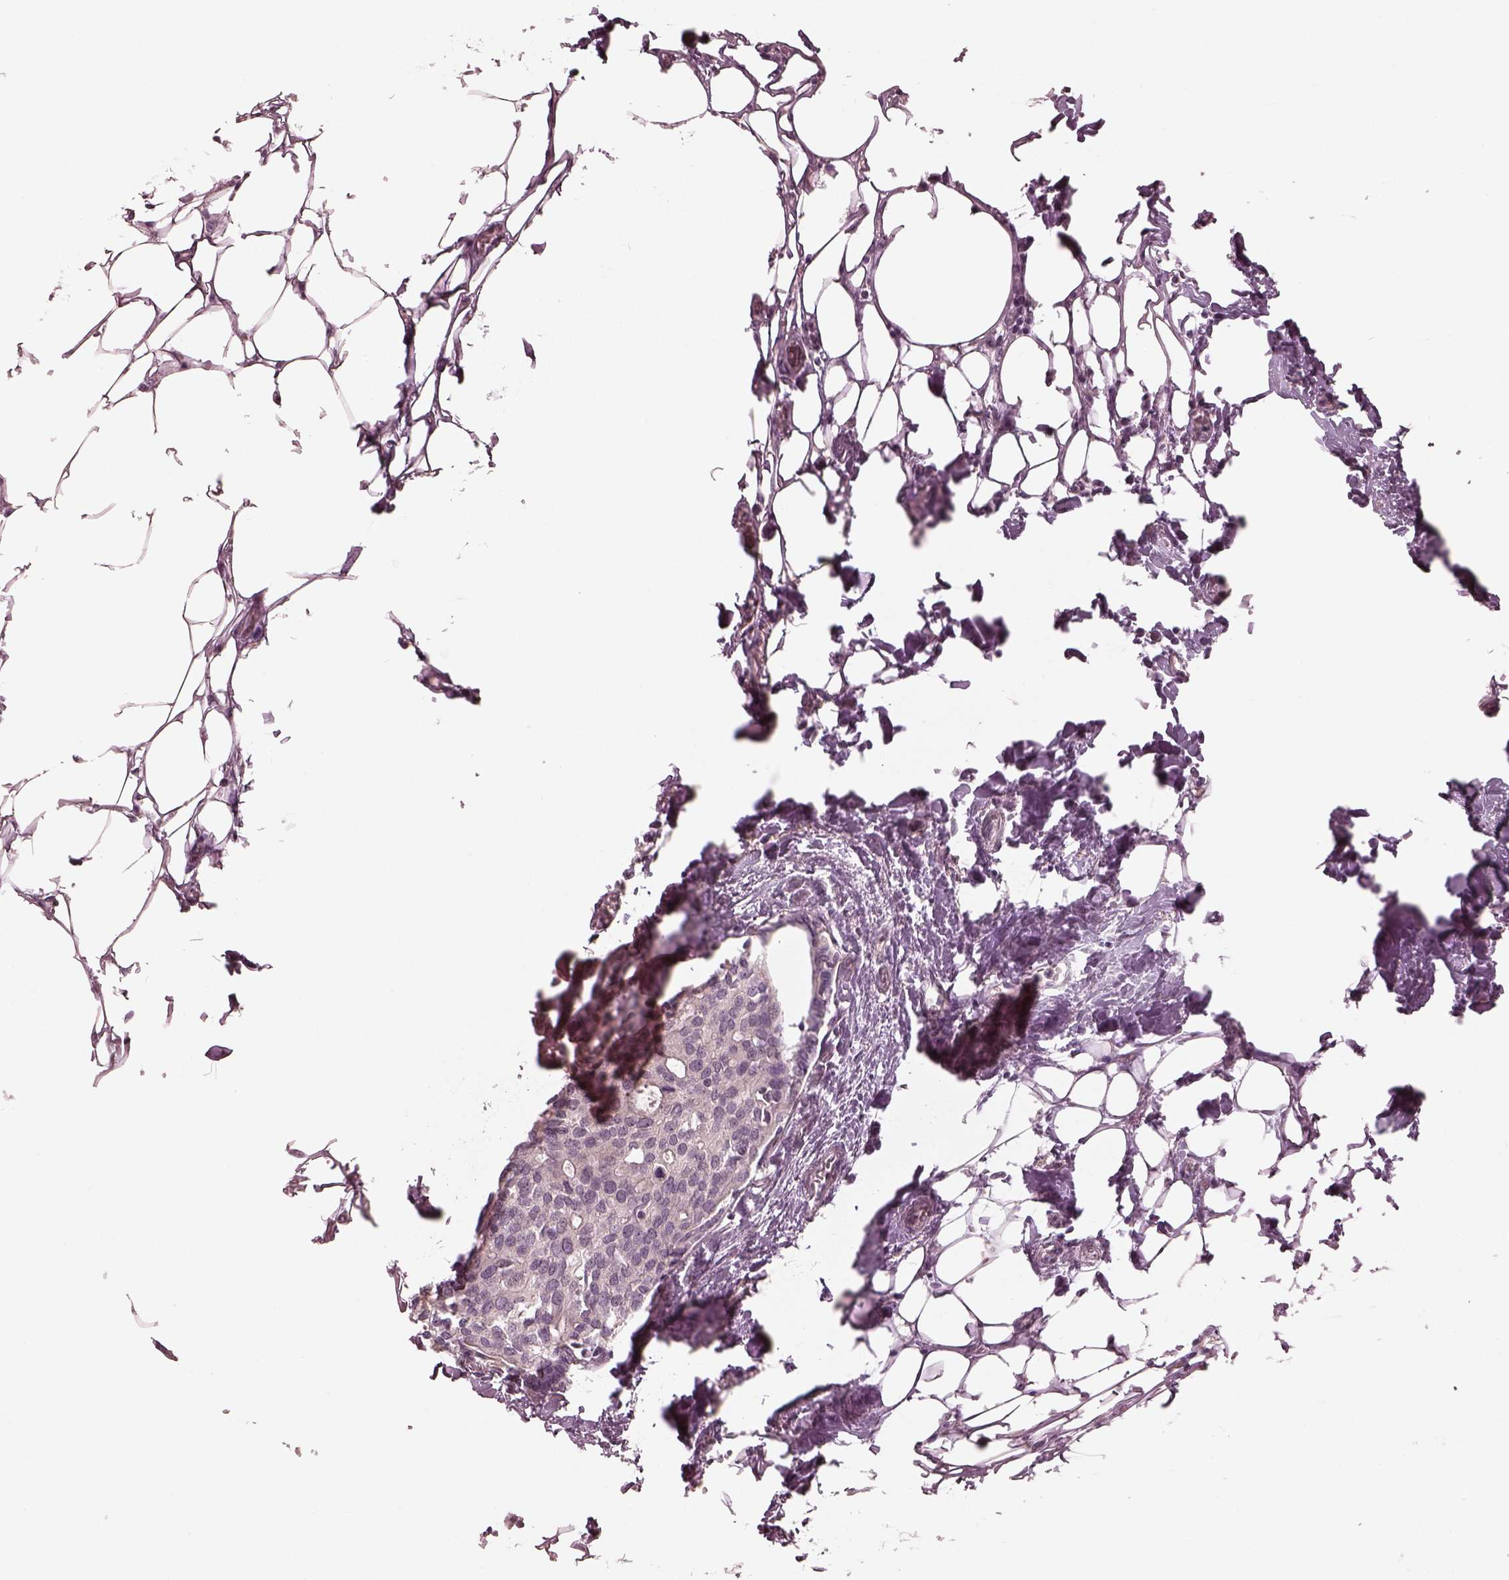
{"staining": {"intensity": "negative", "quantity": "none", "location": "none"}, "tissue": "breast cancer", "cell_type": "Tumor cells", "image_type": "cancer", "snomed": [{"axis": "morphology", "description": "Duct carcinoma"}, {"axis": "topography", "description": "Breast"}], "caption": "A histopathology image of human invasive ductal carcinoma (breast) is negative for staining in tumor cells.", "gene": "IQCG", "patient": {"sex": "female", "age": 83}}